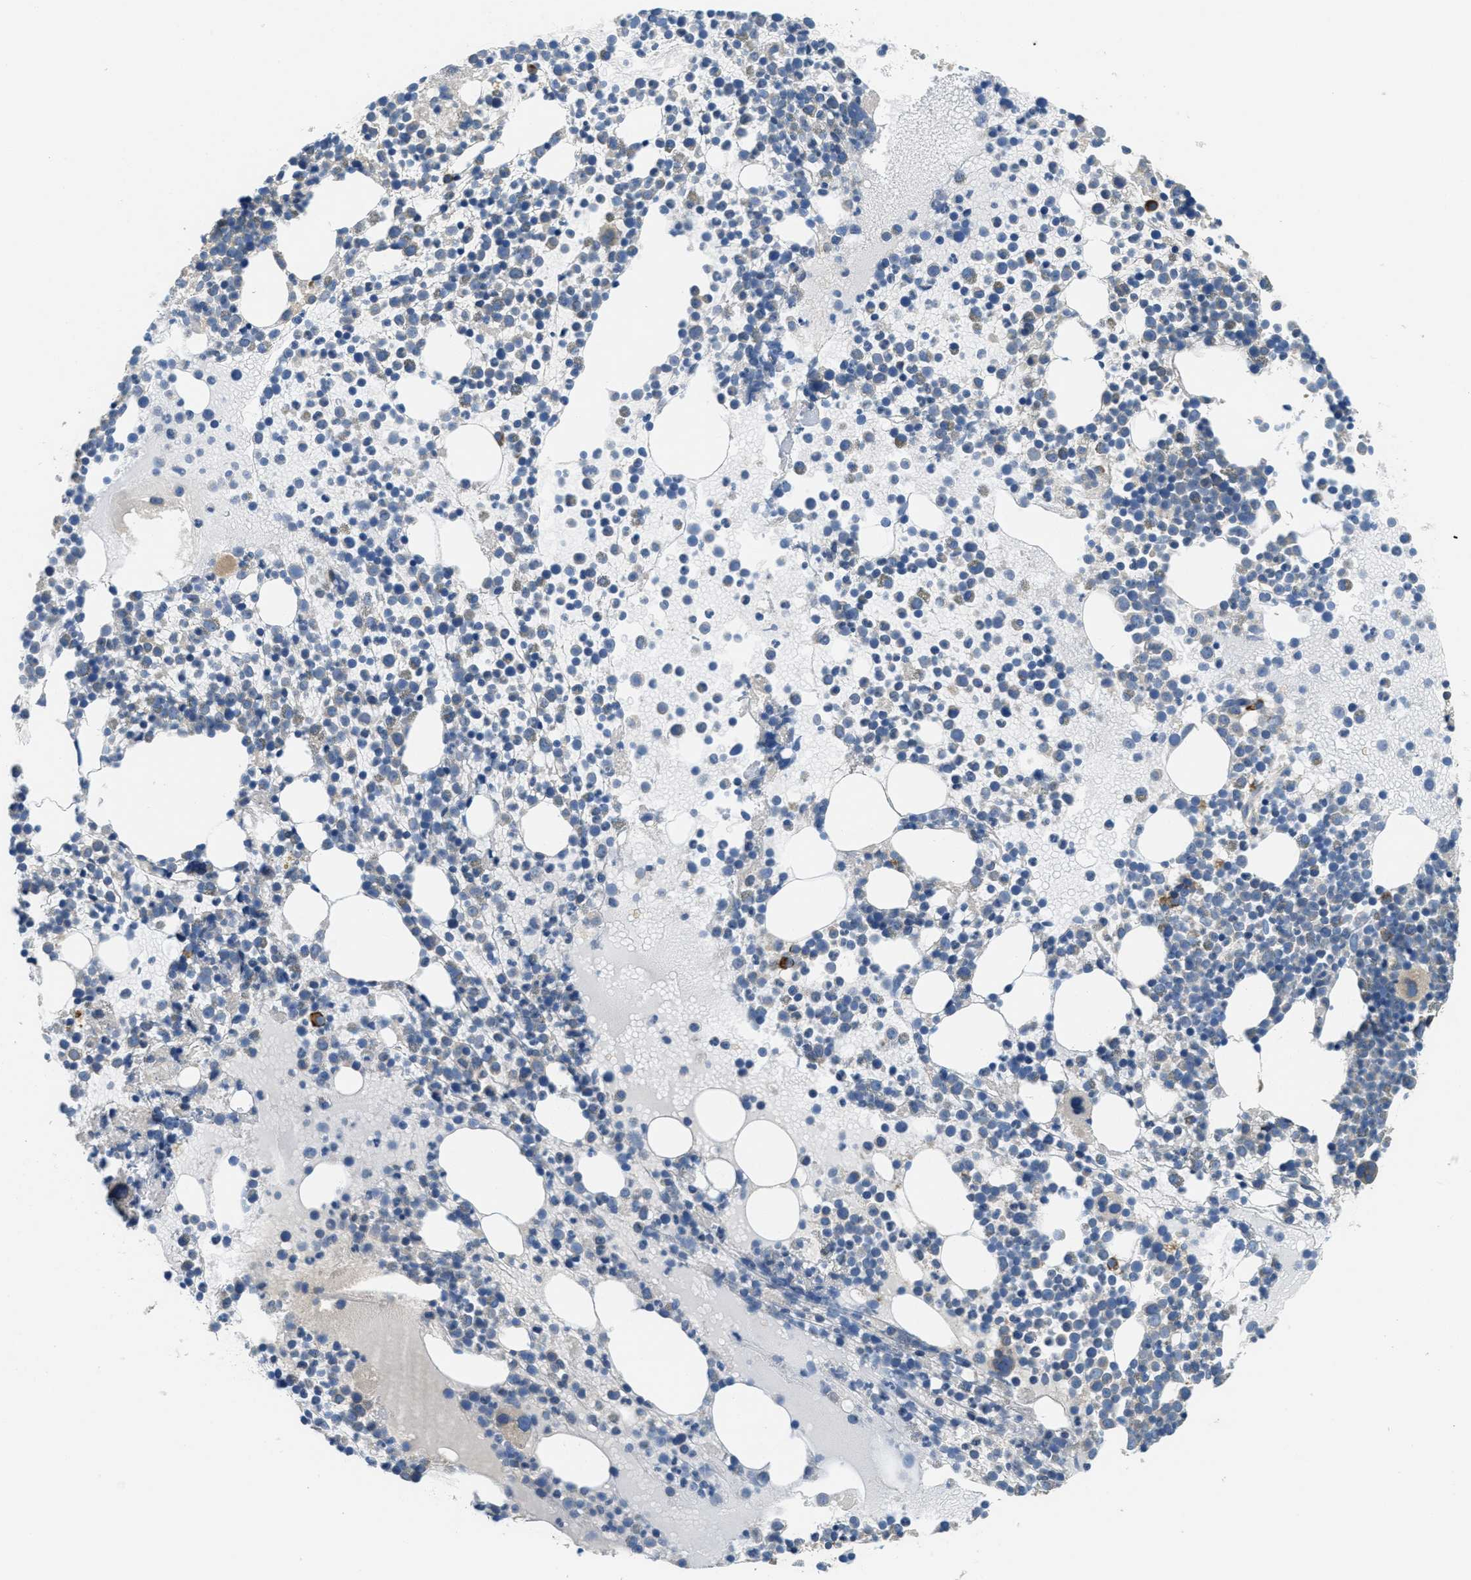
{"staining": {"intensity": "negative", "quantity": "none", "location": "none"}, "tissue": "bone marrow", "cell_type": "Hematopoietic cells", "image_type": "normal", "snomed": [{"axis": "morphology", "description": "Normal tissue, NOS"}, {"axis": "morphology", "description": "Inflammation, NOS"}, {"axis": "topography", "description": "Bone marrow"}], "caption": "DAB immunohistochemical staining of normal human bone marrow exhibits no significant positivity in hematopoietic cells. Nuclei are stained in blue.", "gene": "SSR1", "patient": {"sex": "male", "age": 58}}